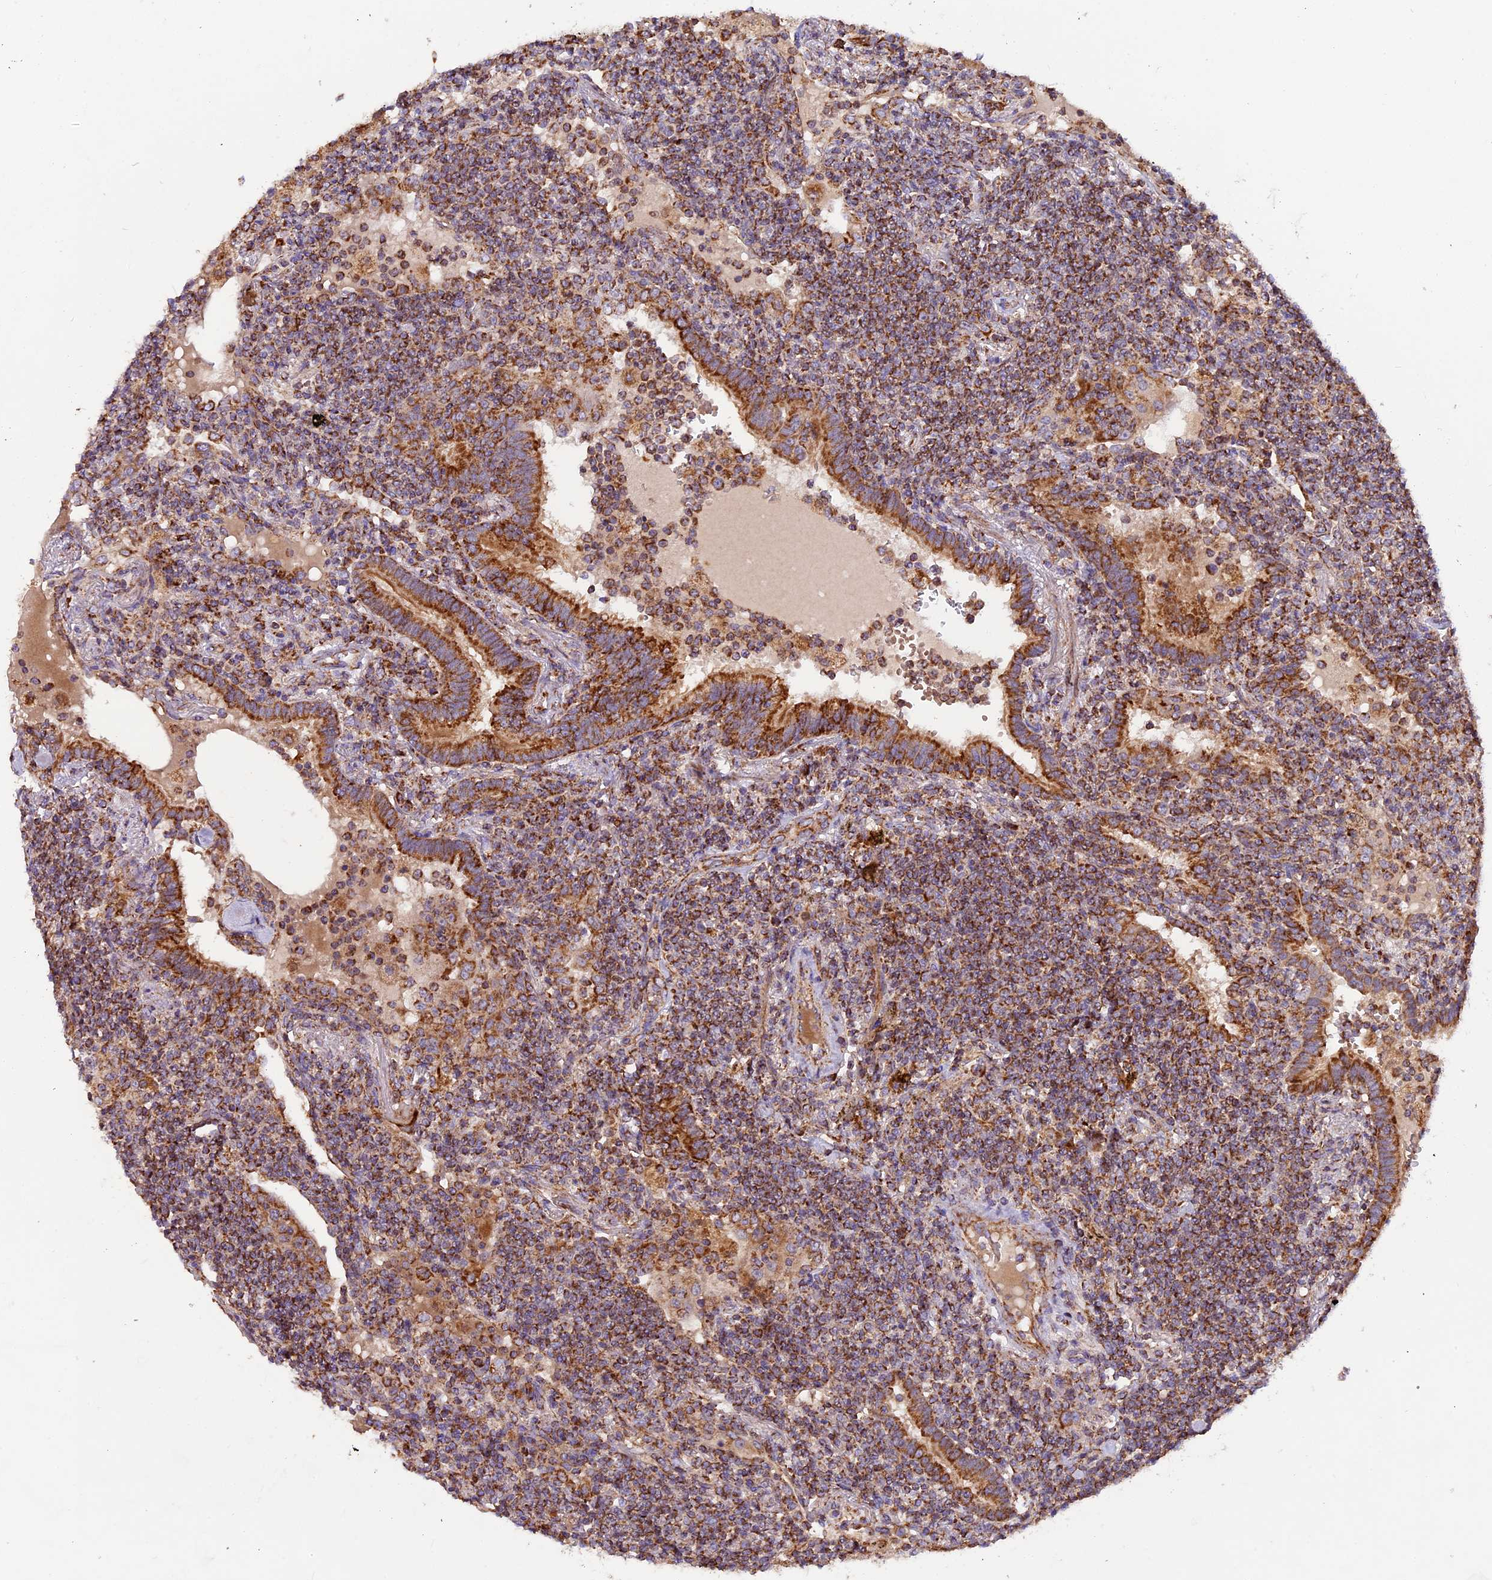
{"staining": {"intensity": "strong", "quantity": ">75%", "location": "cytoplasmic/membranous"}, "tissue": "lymphoma", "cell_type": "Tumor cells", "image_type": "cancer", "snomed": [{"axis": "morphology", "description": "Malignant lymphoma, non-Hodgkin's type, Low grade"}, {"axis": "topography", "description": "Lung"}], "caption": "High-magnification brightfield microscopy of lymphoma stained with DAB (3,3'-diaminobenzidine) (brown) and counterstained with hematoxylin (blue). tumor cells exhibit strong cytoplasmic/membranous positivity is present in approximately>75% of cells.", "gene": "NDUFA8", "patient": {"sex": "female", "age": 71}}